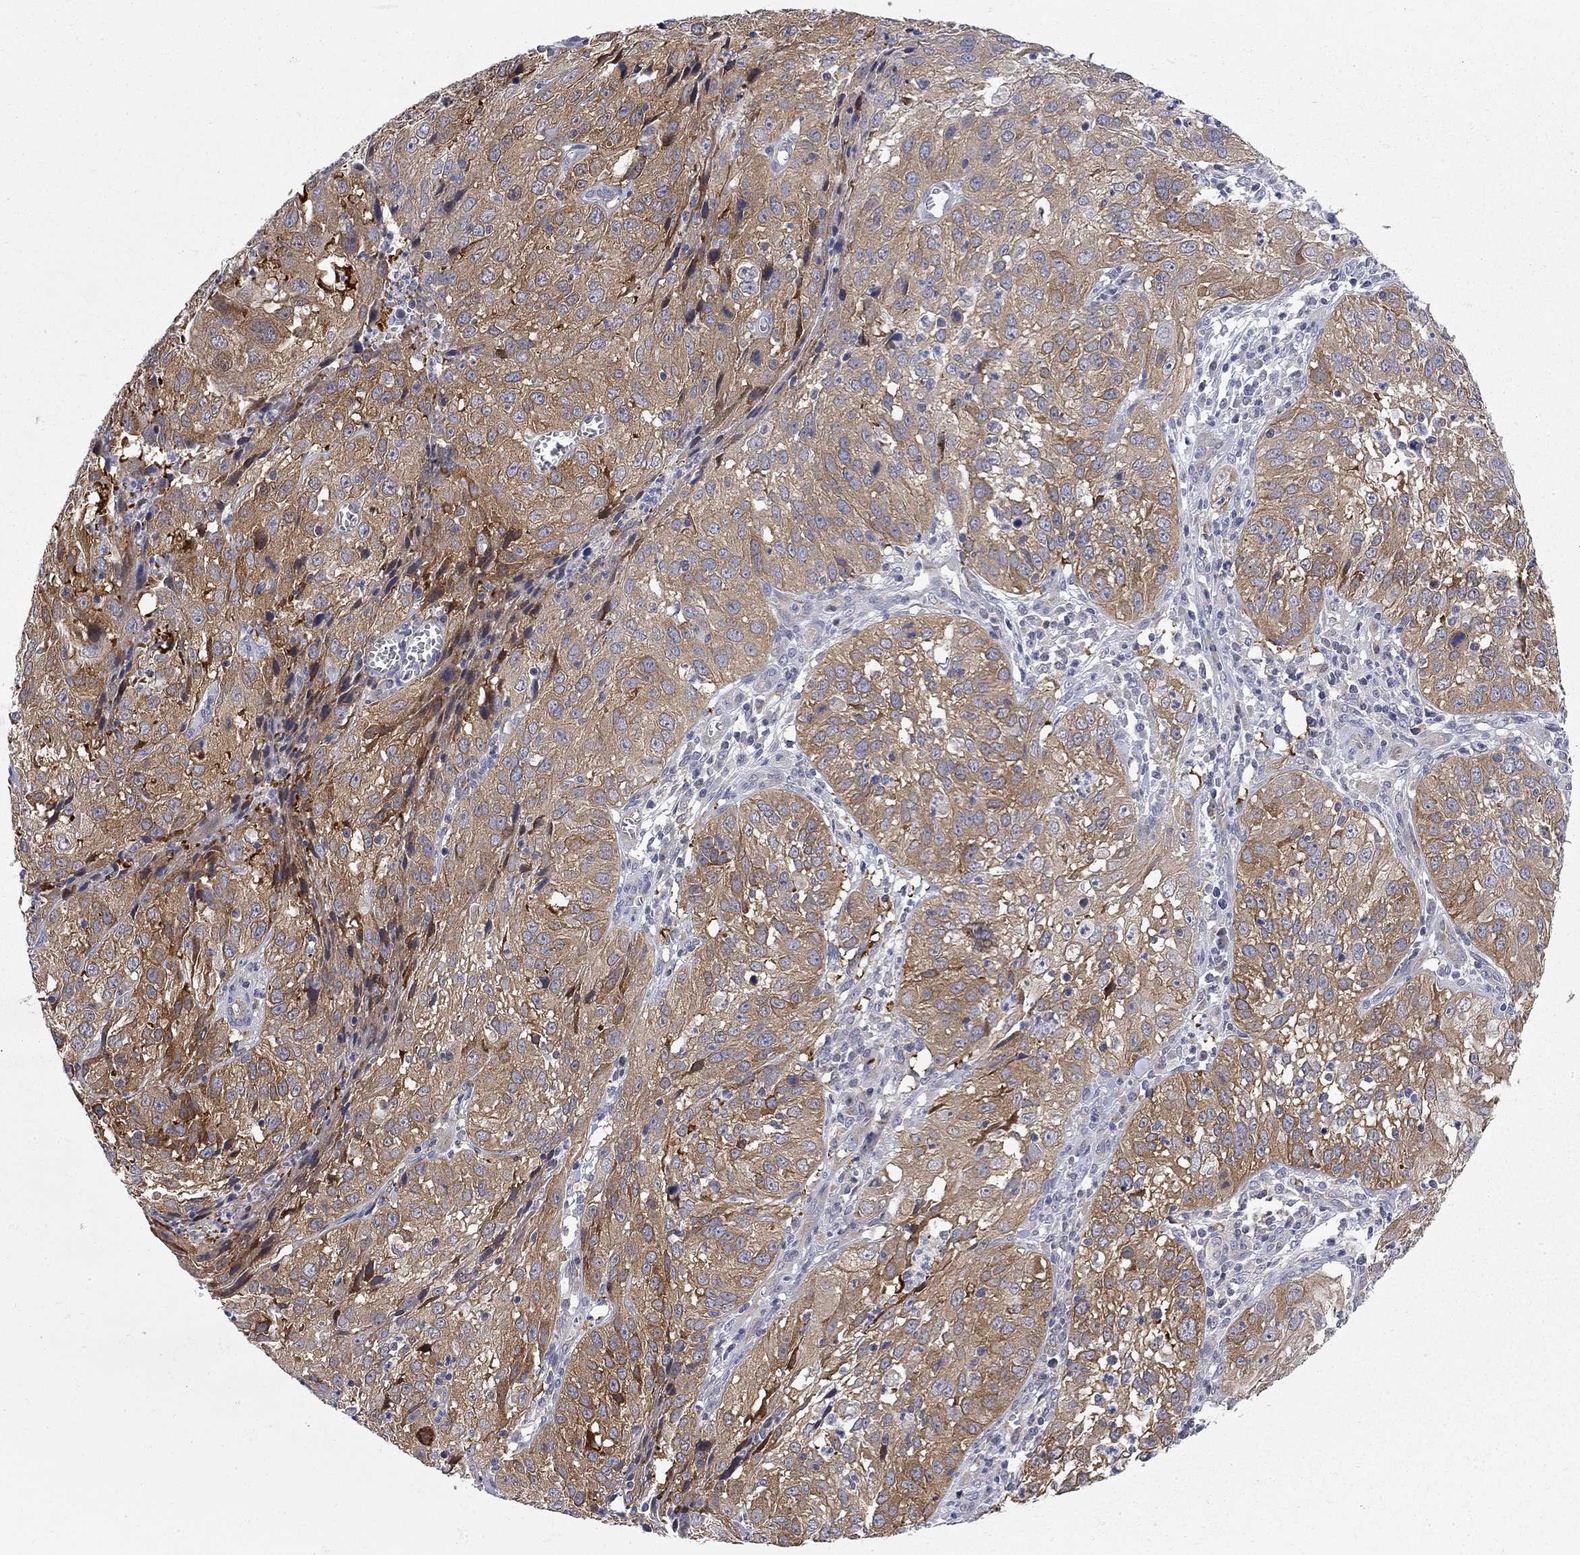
{"staining": {"intensity": "moderate", "quantity": ">75%", "location": "cytoplasmic/membranous"}, "tissue": "cervical cancer", "cell_type": "Tumor cells", "image_type": "cancer", "snomed": [{"axis": "morphology", "description": "Squamous cell carcinoma, NOS"}, {"axis": "topography", "description": "Cervix"}], "caption": "Protein expression analysis of cervical squamous cell carcinoma reveals moderate cytoplasmic/membranous positivity in approximately >75% of tumor cells.", "gene": "GALNT8", "patient": {"sex": "female", "age": 32}}